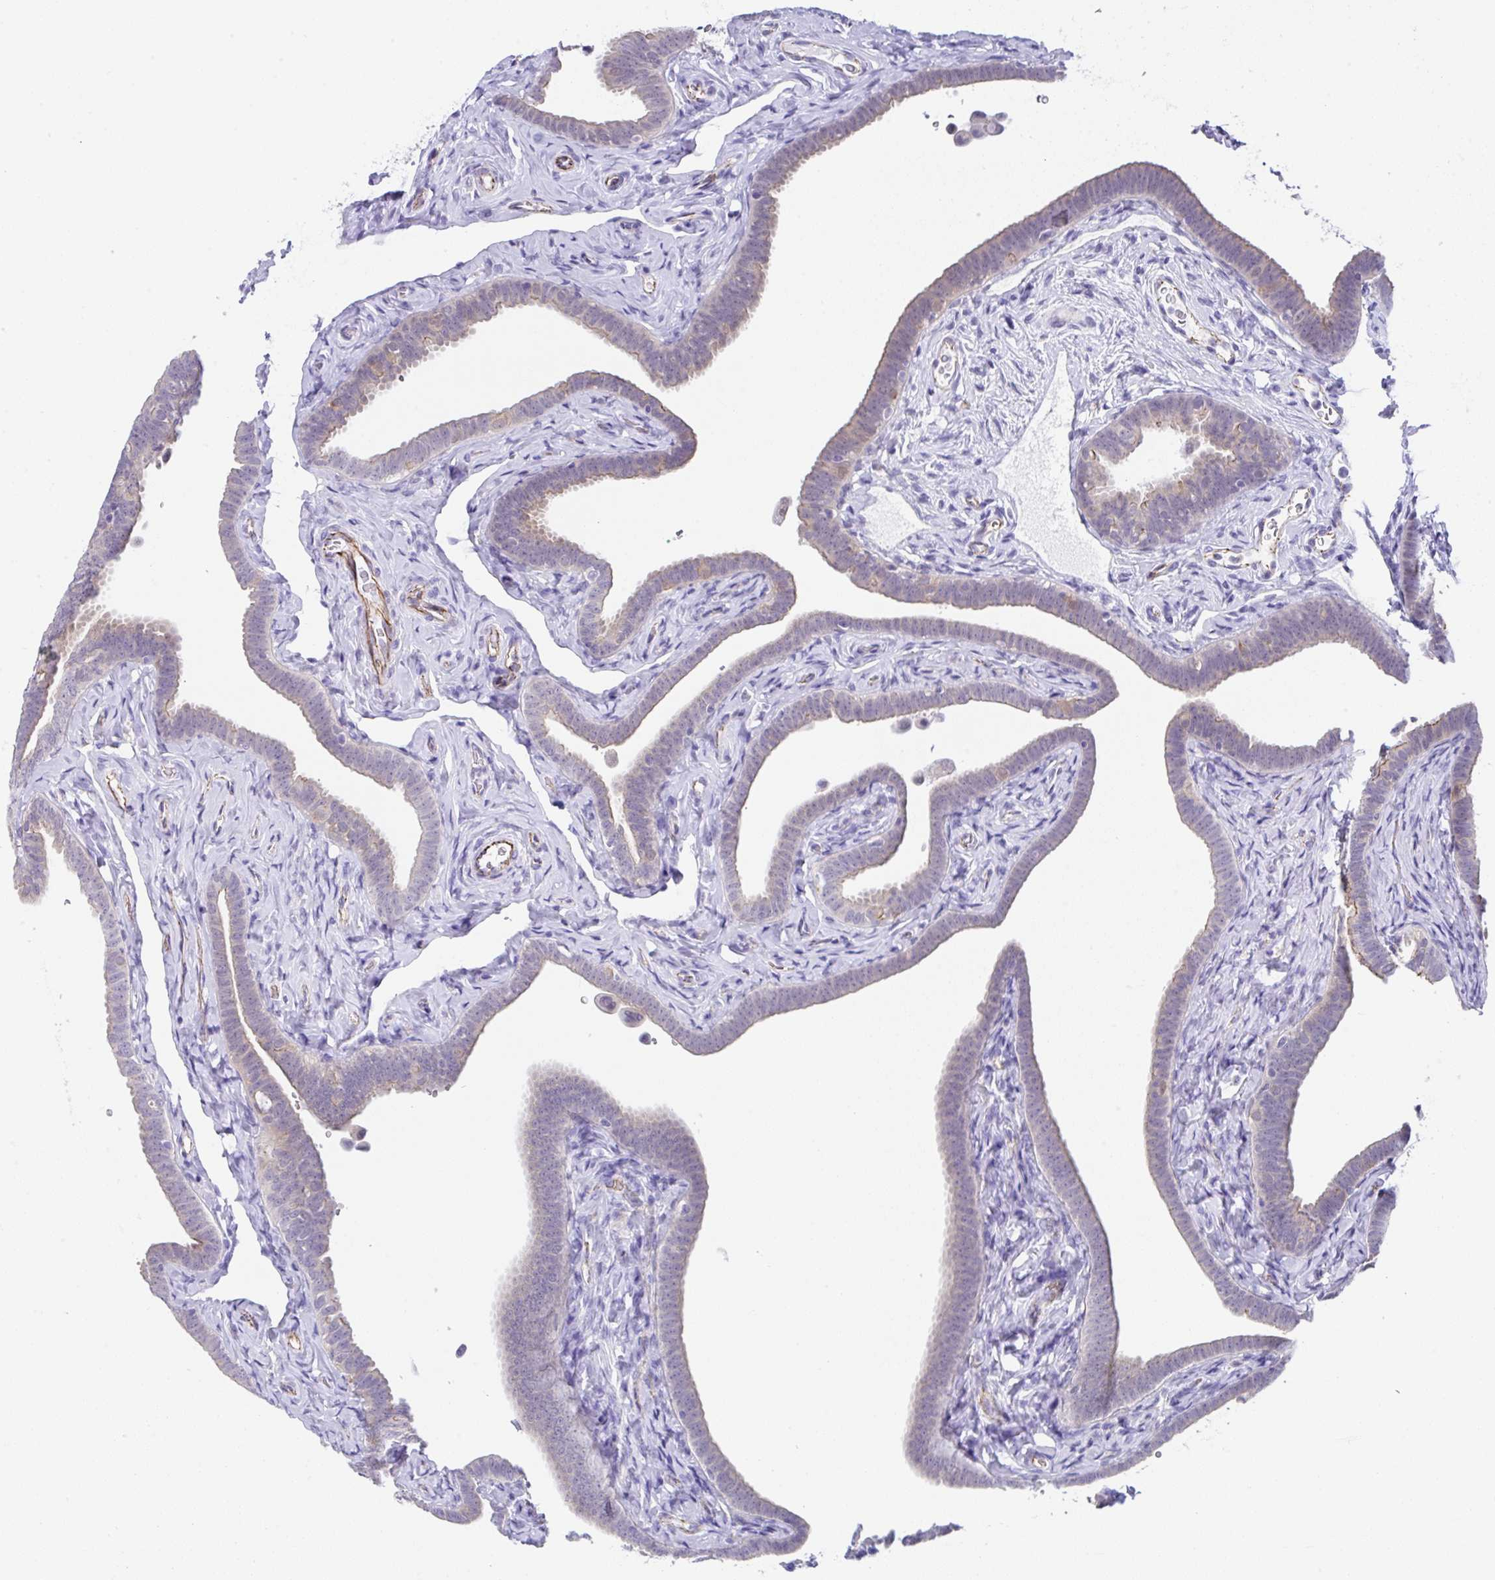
{"staining": {"intensity": "weak", "quantity": "<25%", "location": "cytoplasmic/membranous"}, "tissue": "fallopian tube", "cell_type": "Glandular cells", "image_type": "normal", "snomed": [{"axis": "morphology", "description": "Normal tissue, NOS"}, {"axis": "topography", "description": "Fallopian tube"}], "caption": "Protein analysis of normal fallopian tube shows no significant expression in glandular cells. Nuclei are stained in blue.", "gene": "CGNL1", "patient": {"sex": "female", "age": 69}}